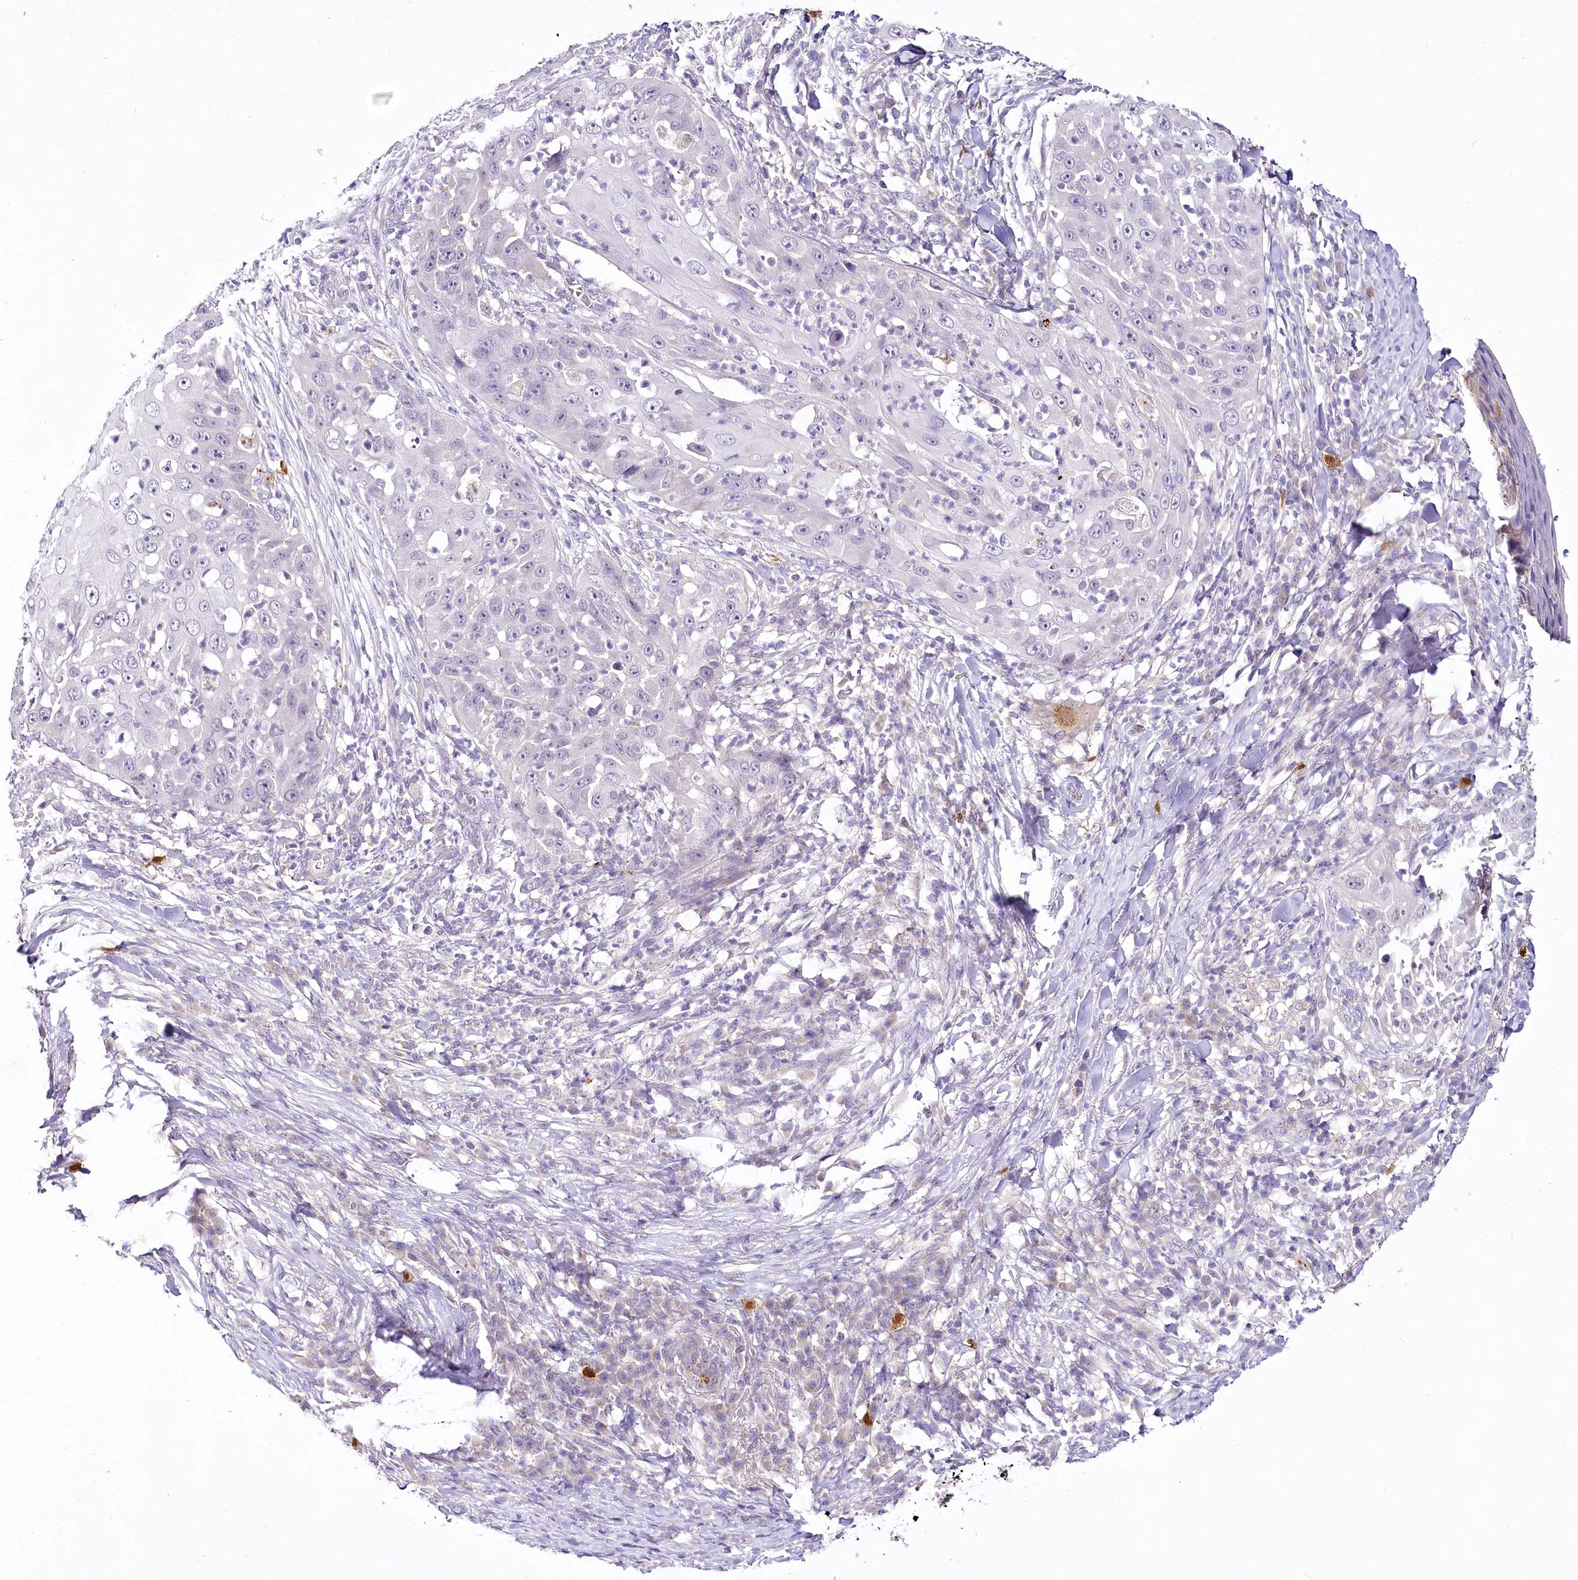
{"staining": {"intensity": "negative", "quantity": "none", "location": "none"}, "tissue": "skin cancer", "cell_type": "Tumor cells", "image_type": "cancer", "snomed": [{"axis": "morphology", "description": "Squamous cell carcinoma, NOS"}, {"axis": "topography", "description": "Skin"}], "caption": "Tumor cells show no significant protein expression in squamous cell carcinoma (skin).", "gene": "VWA5A", "patient": {"sex": "female", "age": 44}}